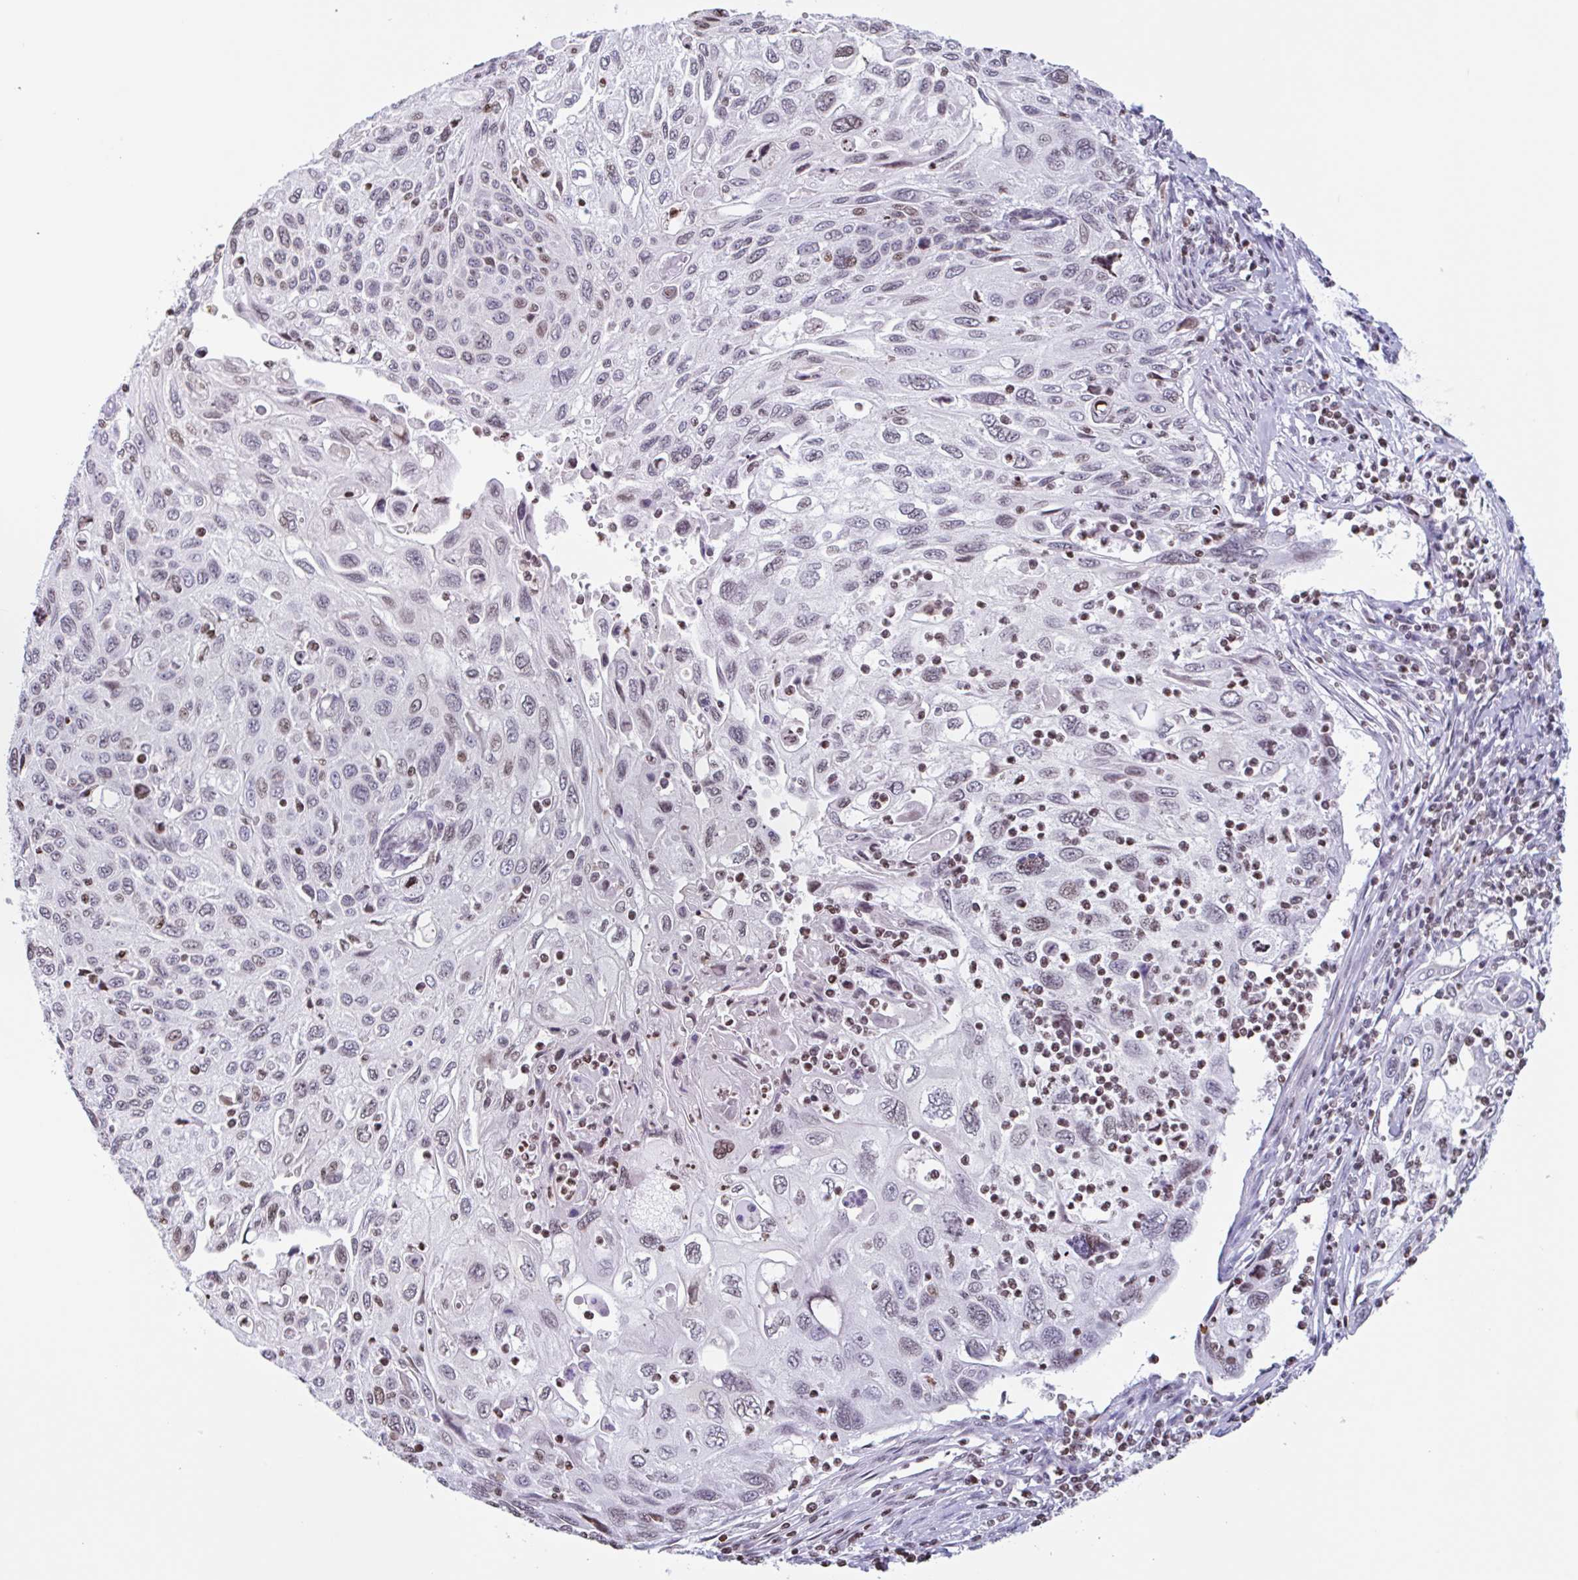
{"staining": {"intensity": "weak", "quantity": "25%-75%", "location": "nuclear"}, "tissue": "cervical cancer", "cell_type": "Tumor cells", "image_type": "cancer", "snomed": [{"axis": "morphology", "description": "Squamous cell carcinoma, NOS"}, {"axis": "topography", "description": "Cervix"}], "caption": "Tumor cells reveal weak nuclear staining in about 25%-75% of cells in cervical cancer.", "gene": "NOL6", "patient": {"sex": "female", "age": 70}}